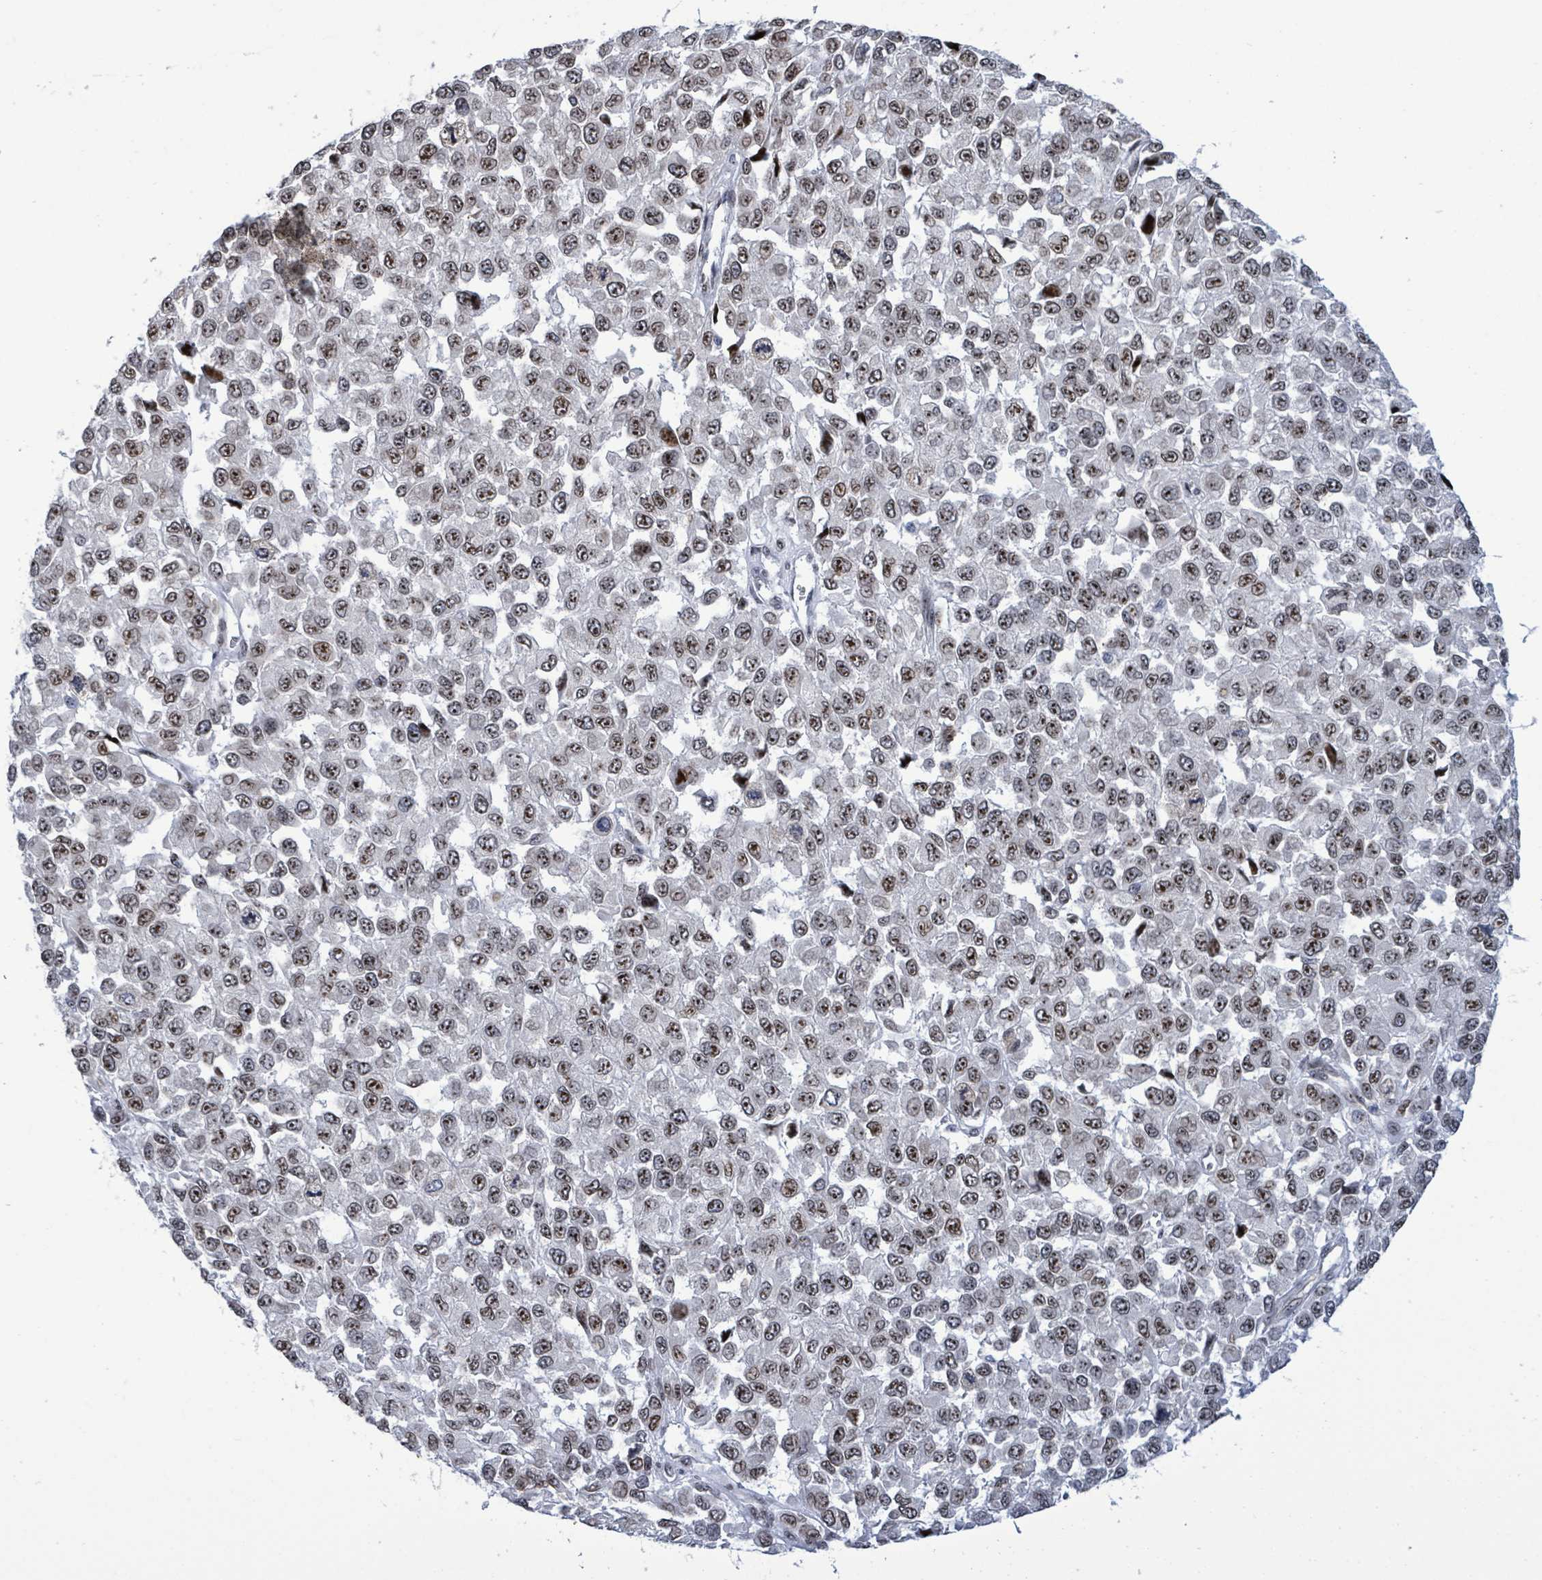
{"staining": {"intensity": "moderate", "quantity": ">75%", "location": "nuclear"}, "tissue": "melanoma", "cell_type": "Tumor cells", "image_type": "cancer", "snomed": [{"axis": "morphology", "description": "Malignant melanoma, NOS"}, {"axis": "topography", "description": "Skin"}], "caption": "Immunohistochemical staining of human malignant melanoma demonstrates medium levels of moderate nuclear staining in about >75% of tumor cells.", "gene": "RRN3", "patient": {"sex": "male", "age": 62}}